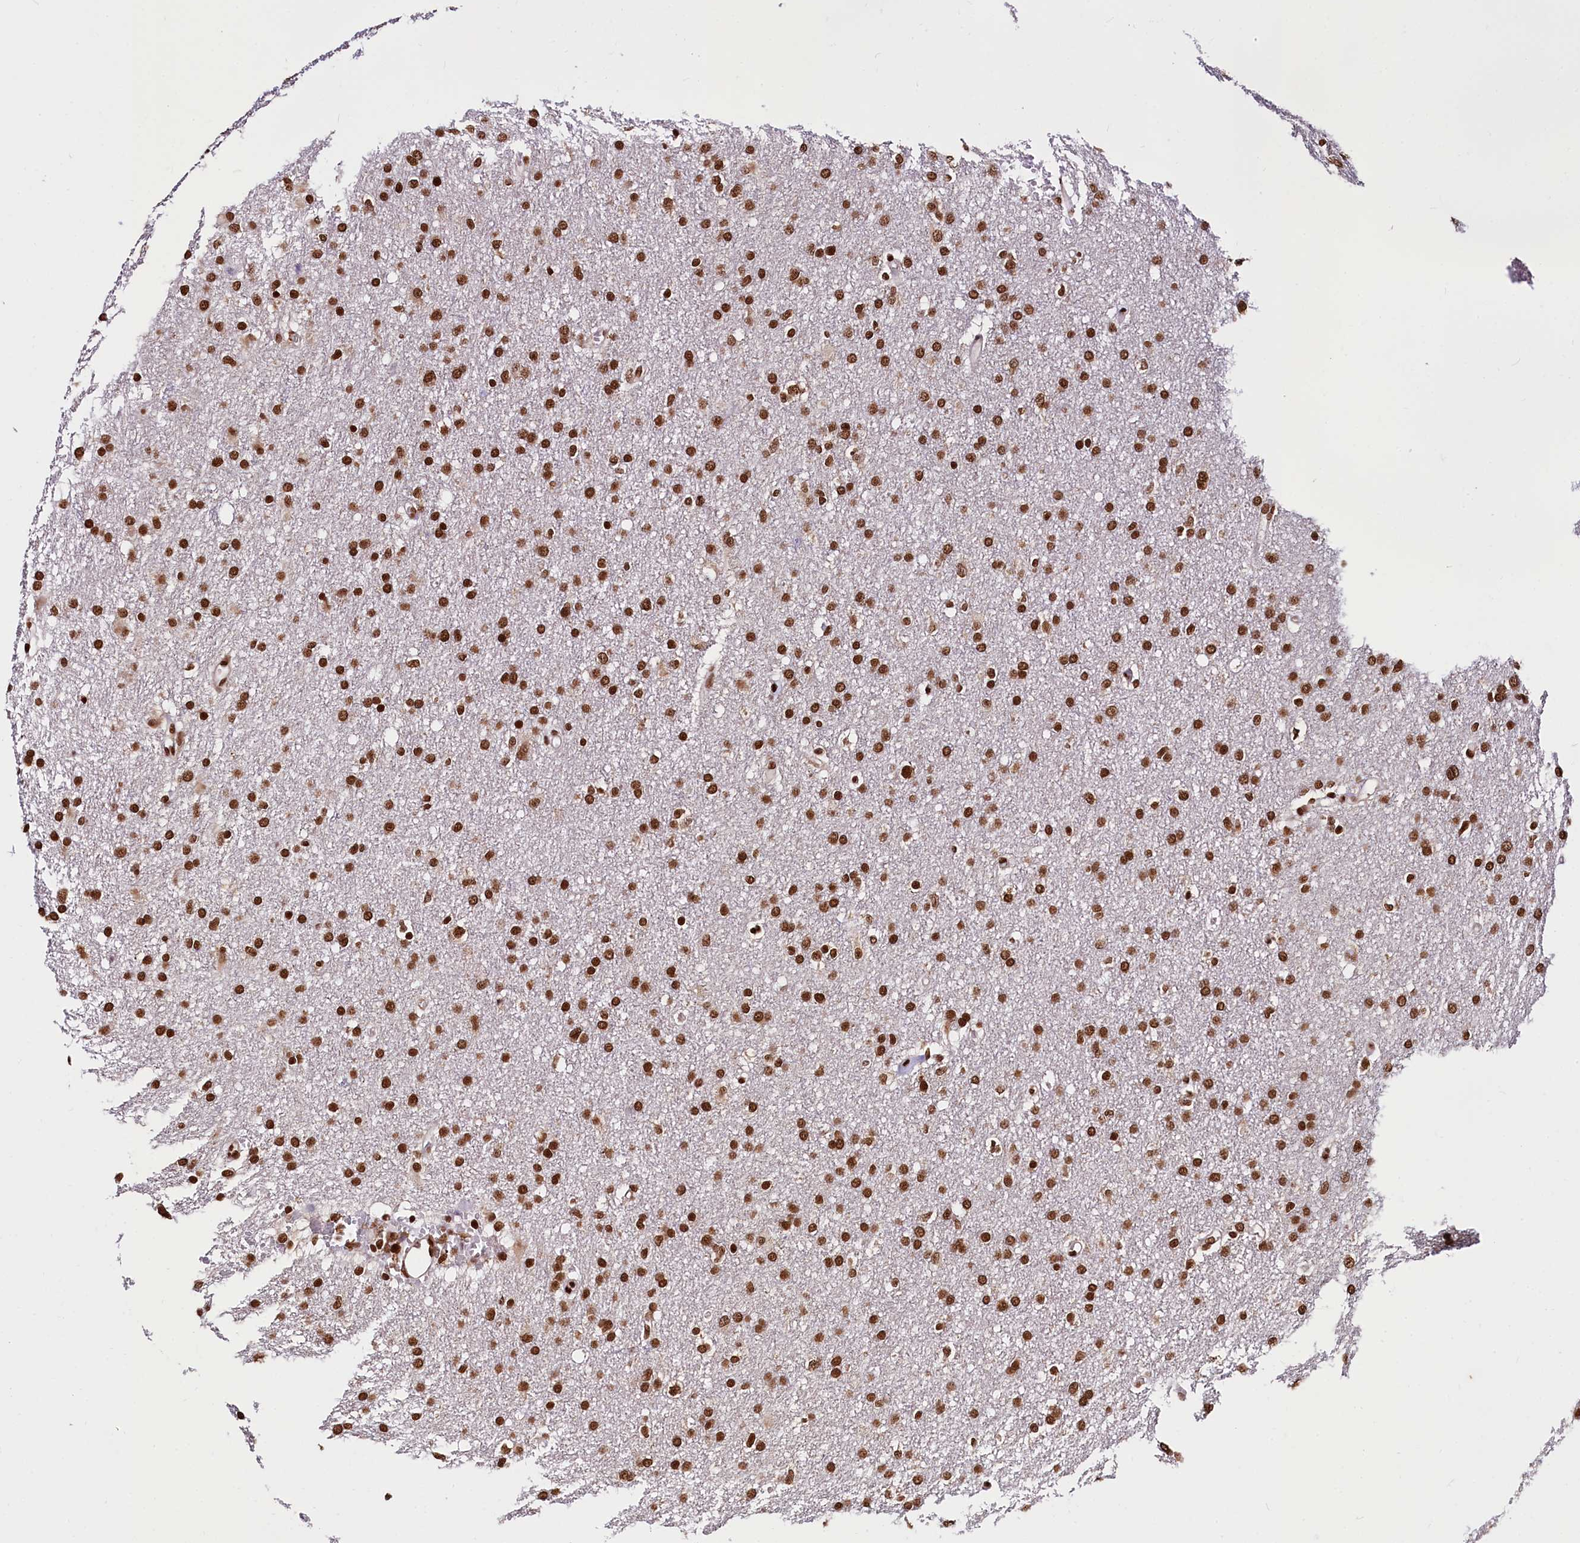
{"staining": {"intensity": "strong", "quantity": ">75%", "location": "nuclear"}, "tissue": "glioma", "cell_type": "Tumor cells", "image_type": "cancer", "snomed": [{"axis": "morphology", "description": "Glioma, malignant, High grade"}, {"axis": "topography", "description": "Cerebral cortex"}], "caption": "The photomicrograph demonstrates staining of glioma, revealing strong nuclear protein expression (brown color) within tumor cells.", "gene": "PDS5B", "patient": {"sex": "female", "age": 36}}